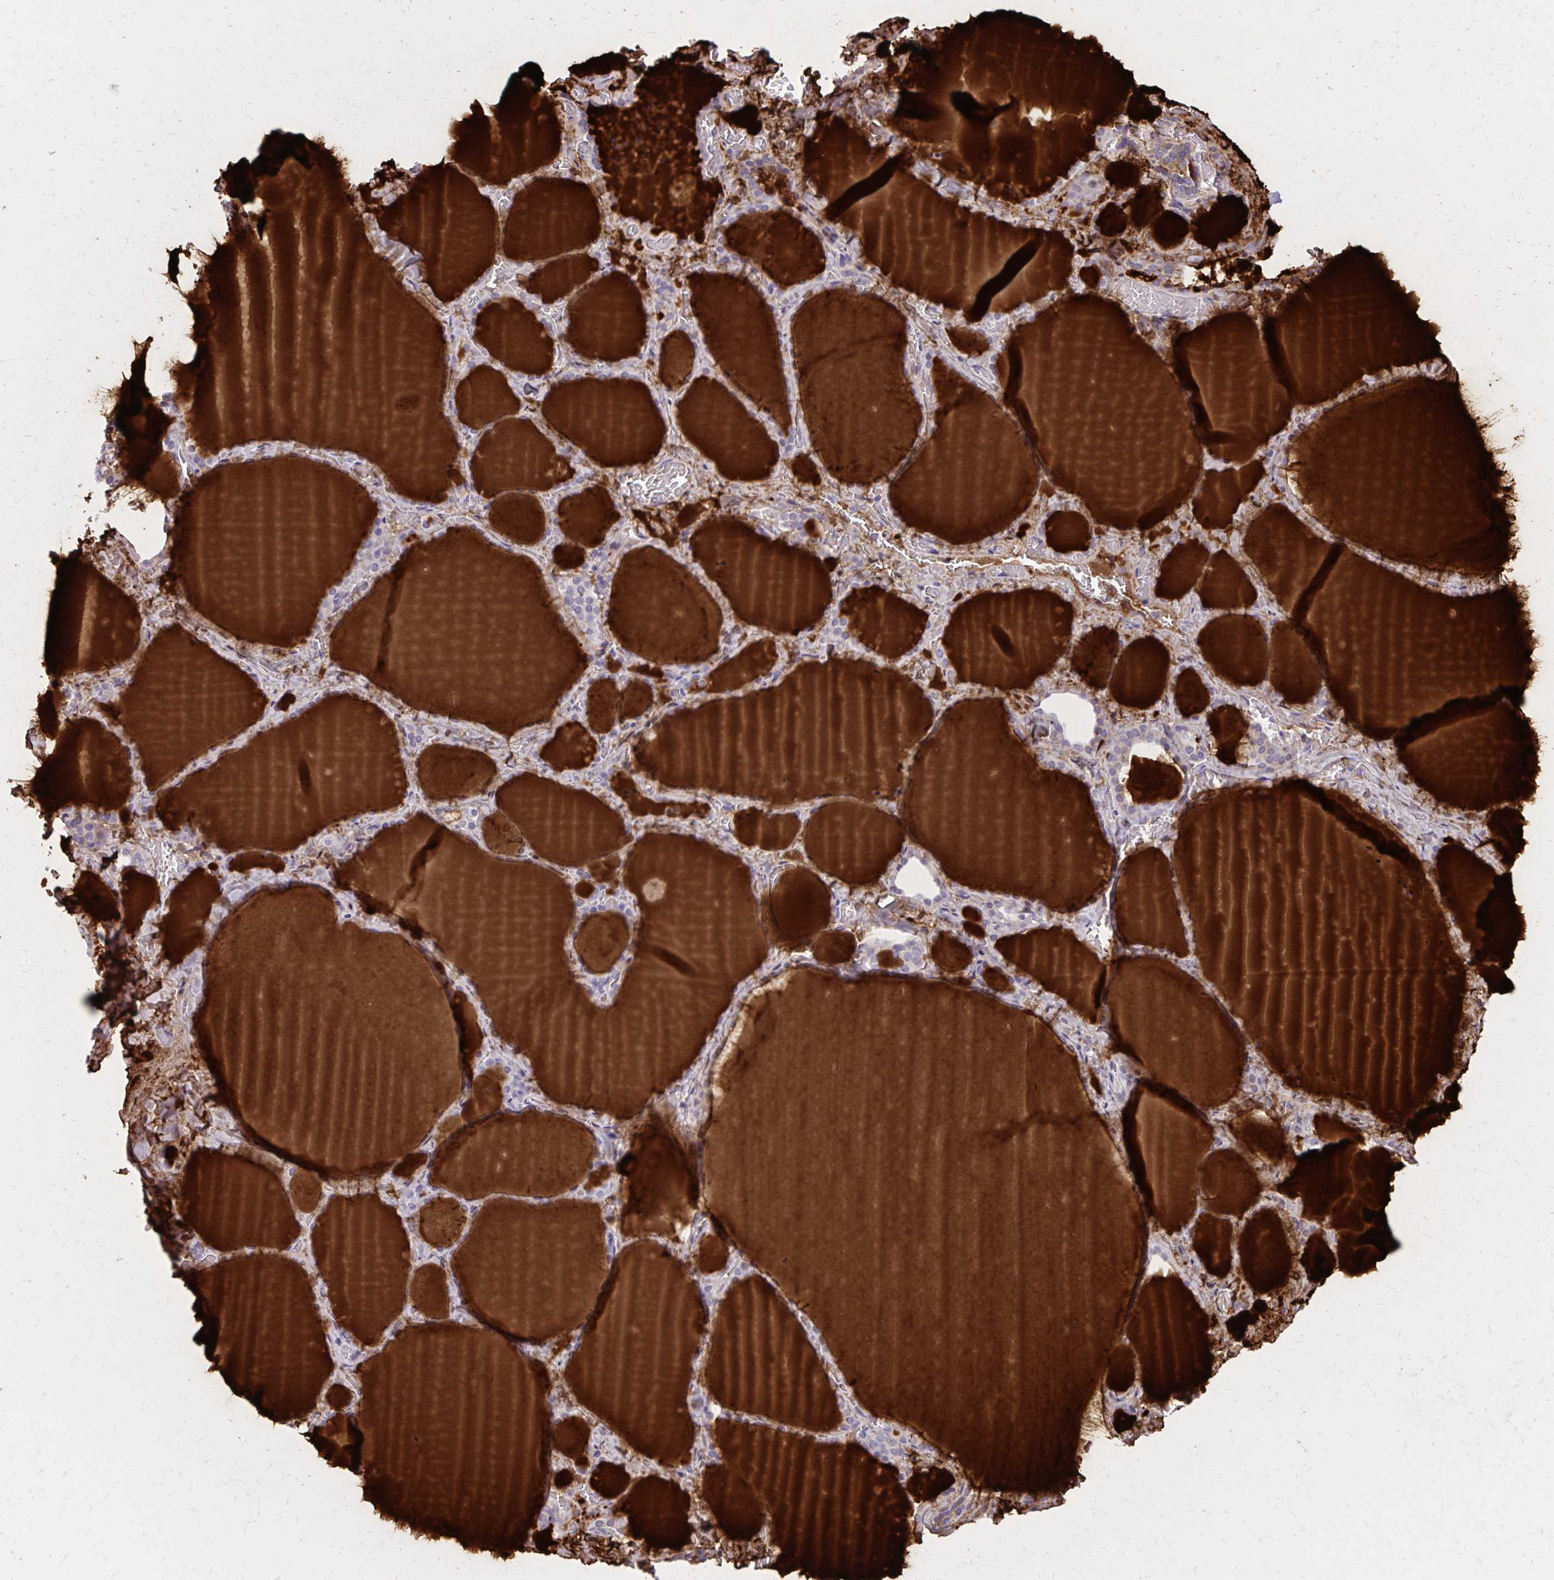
{"staining": {"intensity": "weak", "quantity": "<25%", "location": "cytoplasmic/membranous"}, "tissue": "thyroid gland", "cell_type": "Glandular cells", "image_type": "normal", "snomed": [{"axis": "morphology", "description": "Normal tissue, NOS"}, {"axis": "topography", "description": "Thyroid gland"}], "caption": "Protein analysis of normal thyroid gland shows no significant positivity in glandular cells. The staining is performed using DAB brown chromogen with nuclei counter-stained in using hematoxylin.", "gene": "FAM166C", "patient": {"sex": "female", "age": 36}}